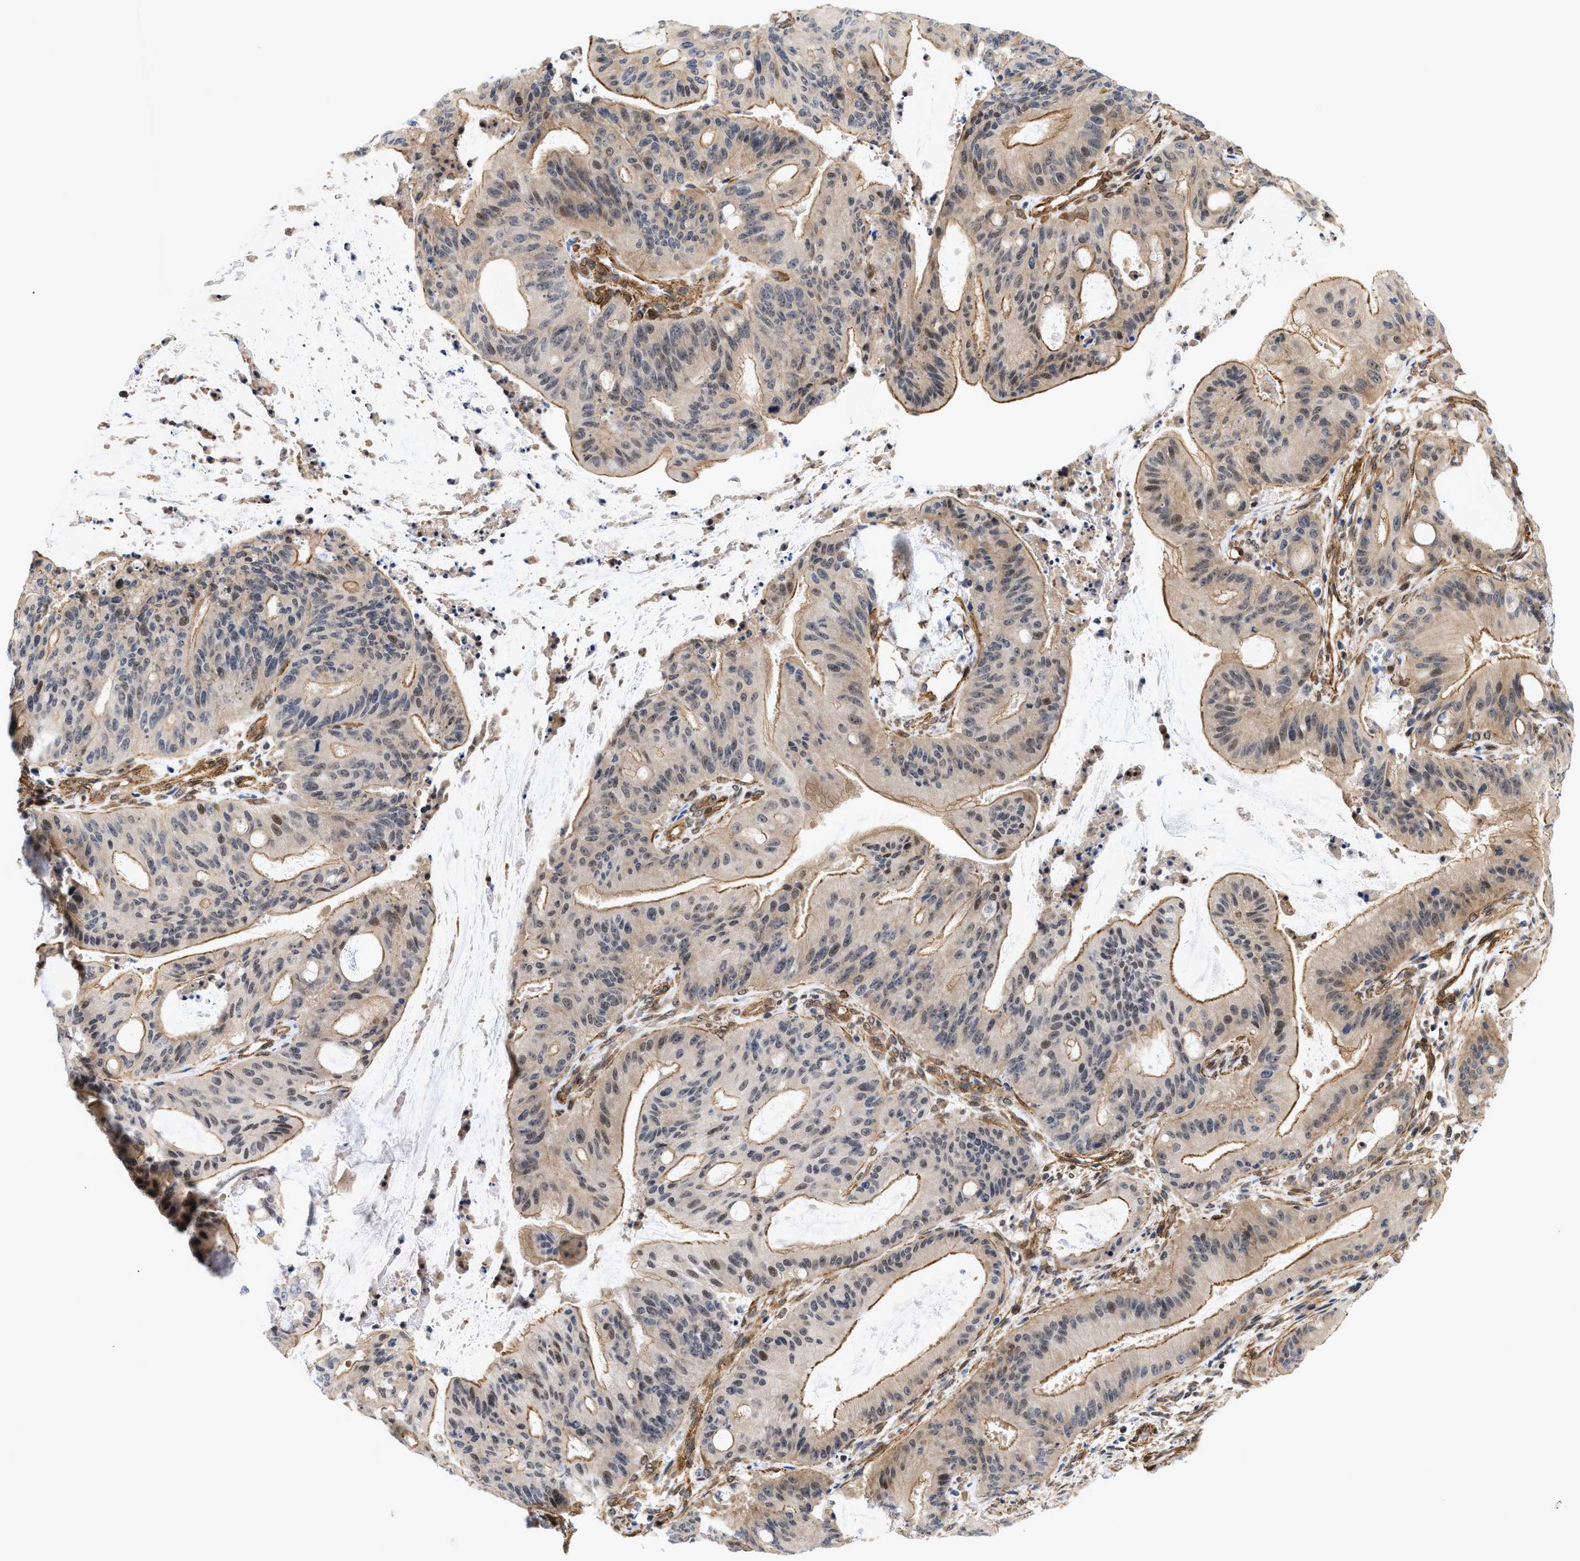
{"staining": {"intensity": "moderate", "quantity": "<25%", "location": "cytoplasmic/membranous,nuclear"}, "tissue": "liver cancer", "cell_type": "Tumor cells", "image_type": "cancer", "snomed": [{"axis": "morphology", "description": "Normal tissue, NOS"}, {"axis": "morphology", "description": "Cholangiocarcinoma"}, {"axis": "topography", "description": "Liver"}, {"axis": "topography", "description": "Peripheral nerve tissue"}], "caption": "DAB immunohistochemical staining of cholangiocarcinoma (liver) shows moderate cytoplasmic/membranous and nuclear protein positivity in about <25% of tumor cells.", "gene": "GPRASP2", "patient": {"sex": "female", "age": 73}}